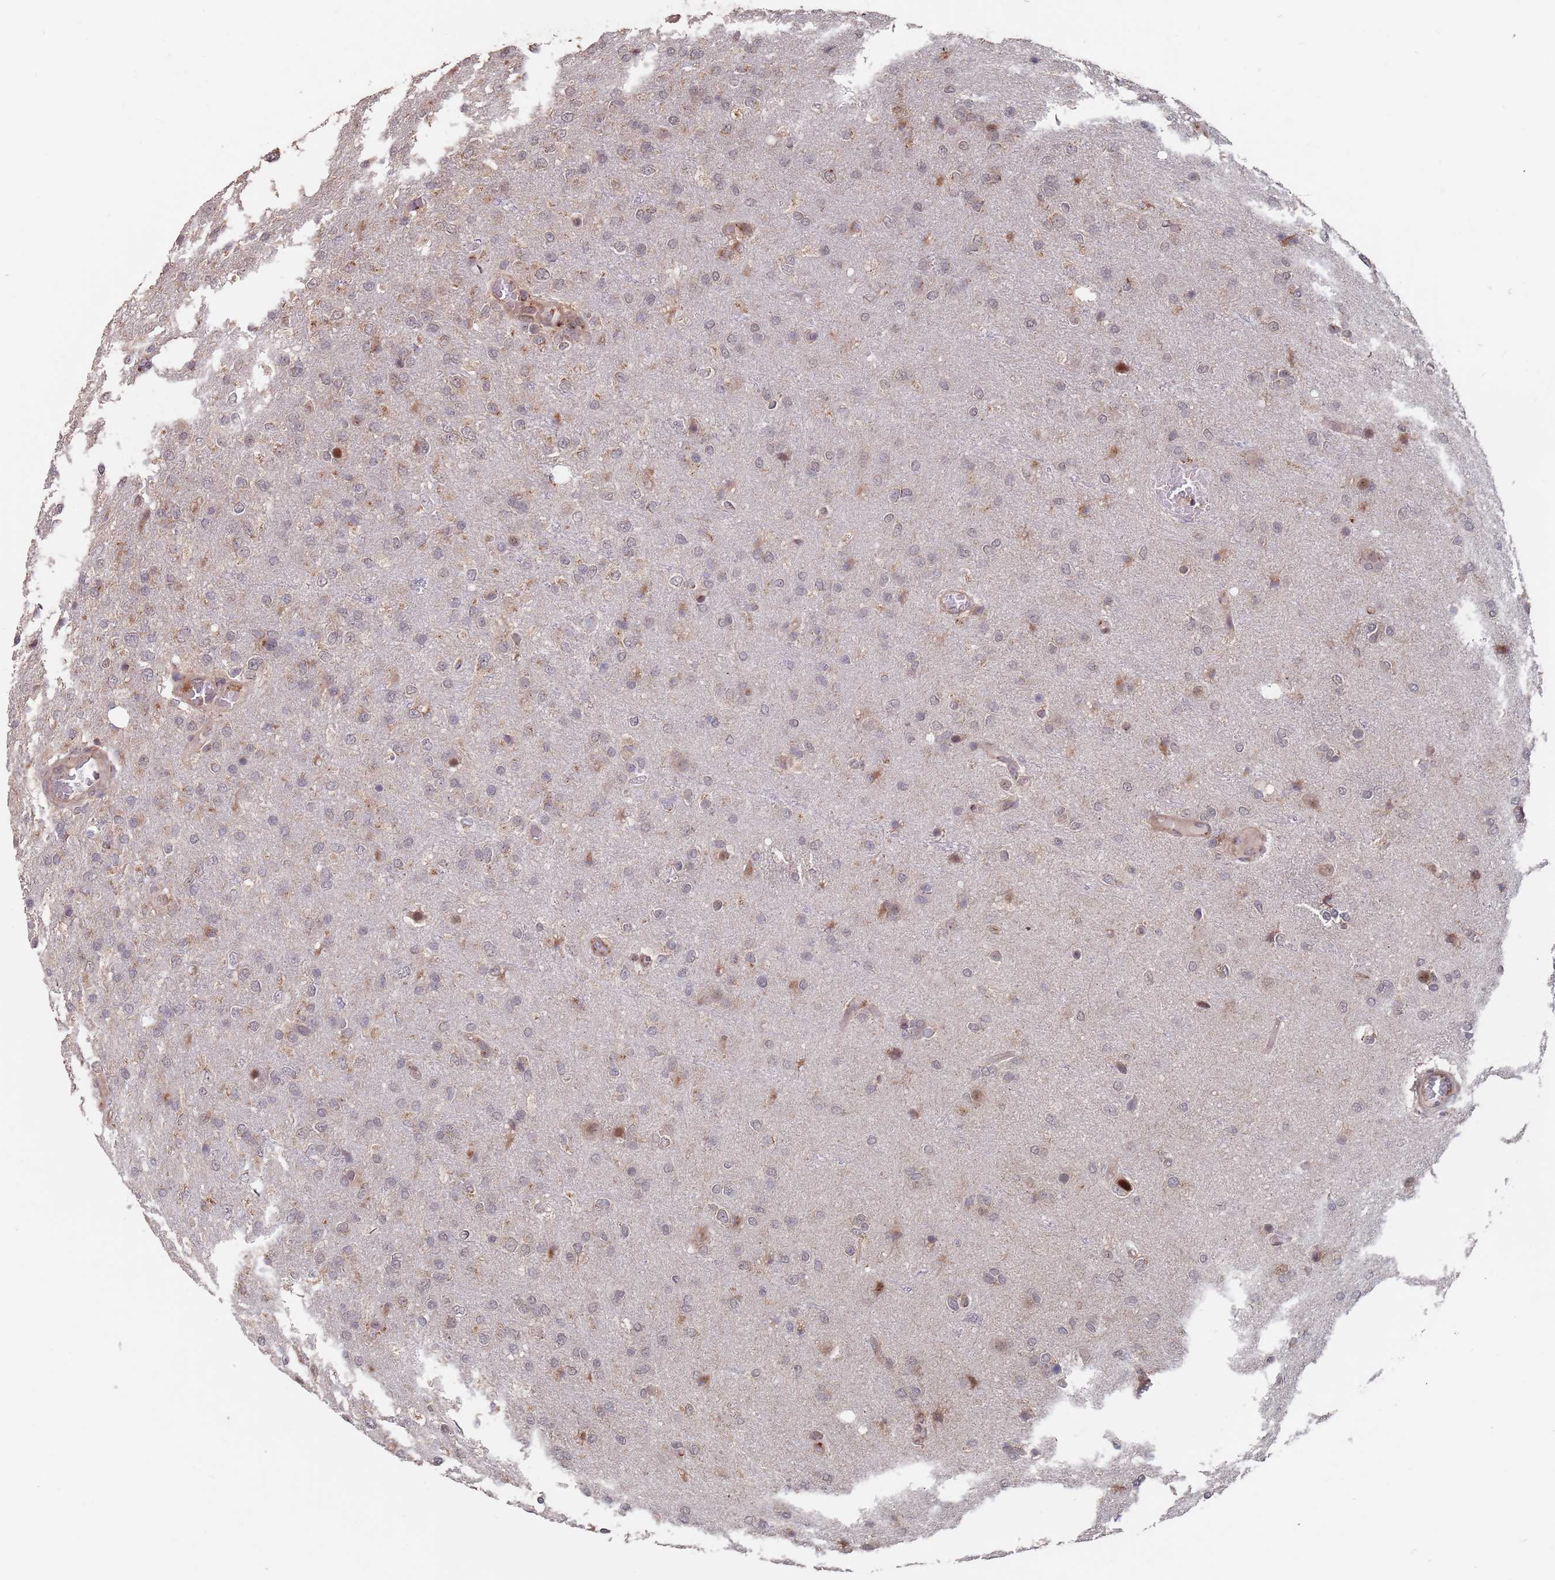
{"staining": {"intensity": "weak", "quantity": "25%-75%", "location": "cytoplasmic/membranous"}, "tissue": "glioma", "cell_type": "Tumor cells", "image_type": "cancer", "snomed": [{"axis": "morphology", "description": "Glioma, malignant, High grade"}, {"axis": "topography", "description": "Brain"}], "caption": "About 25%-75% of tumor cells in glioma exhibit weak cytoplasmic/membranous protein positivity as visualized by brown immunohistochemical staining.", "gene": "UNC45A", "patient": {"sex": "female", "age": 74}}